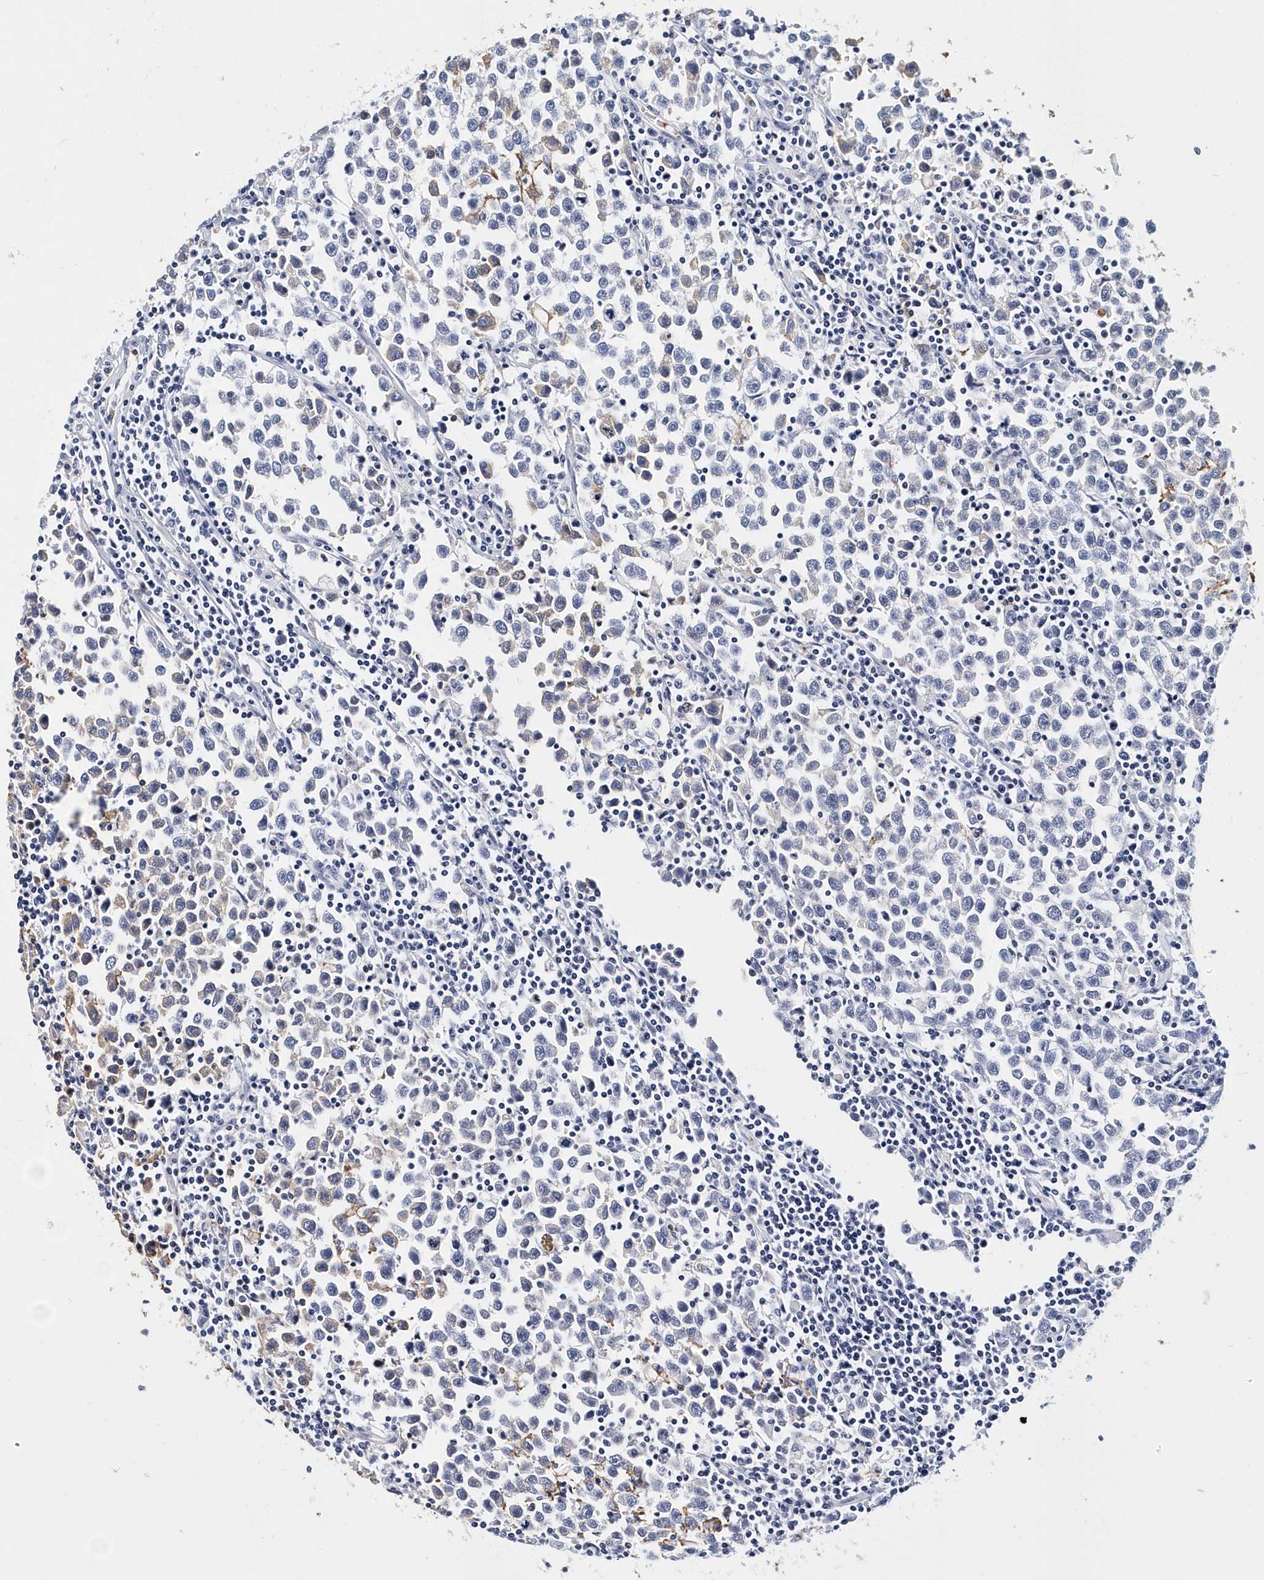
{"staining": {"intensity": "negative", "quantity": "none", "location": "none"}, "tissue": "testis cancer", "cell_type": "Tumor cells", "image_type": "cancer", "snomed": [{"axis": "morphology", "description": "Normal tissue, NOS"}, {"axis": "morphology", "description": "Seminoma, NOS"}, {"axis": "topography", "description": "Testis"}], "caption": "Tumor cells show no significant positivity in testis seminoma.", "gene": "ITGA2B", "patient": {"sex": "male", "age": 43}}